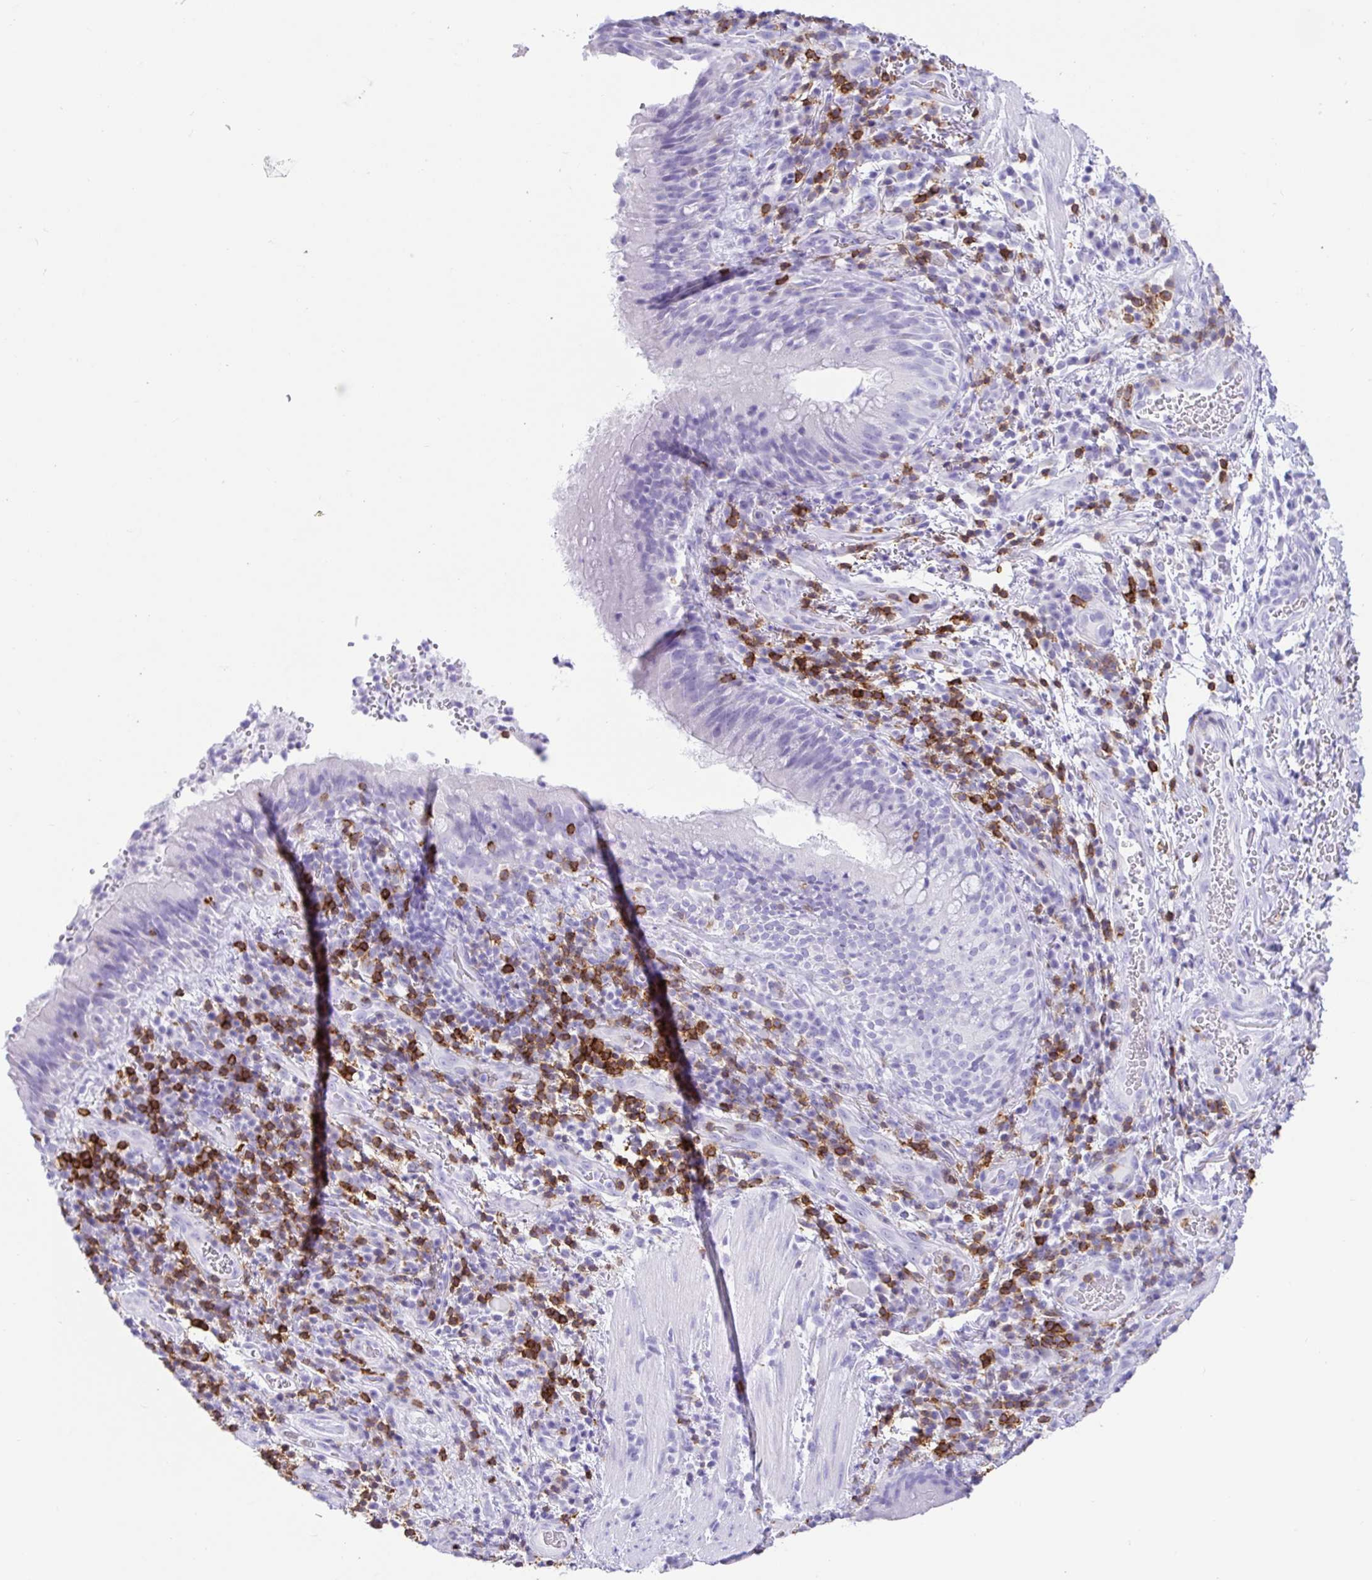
{"staining": {"intensity": "negative", "quantity": "none", "location": "none"}, "tissue": "bronchus", "cell_type": "Respiratory epithelial cells", "image_type": "normal", "snomed": [{"axis": "morphology", "description": "Normal tissue, NOS"}, {"axis": "topography", "description": "Lymph node"}, {"axis": "topography", "description": "Bronchus"}], "caption": "Human bronchus stained for a protein using immunohistochemistry (IHC) shows no staining in respiratory epithelial cells.", "gene": "CD5", "patient": {"sex": "male", "age": 56}}